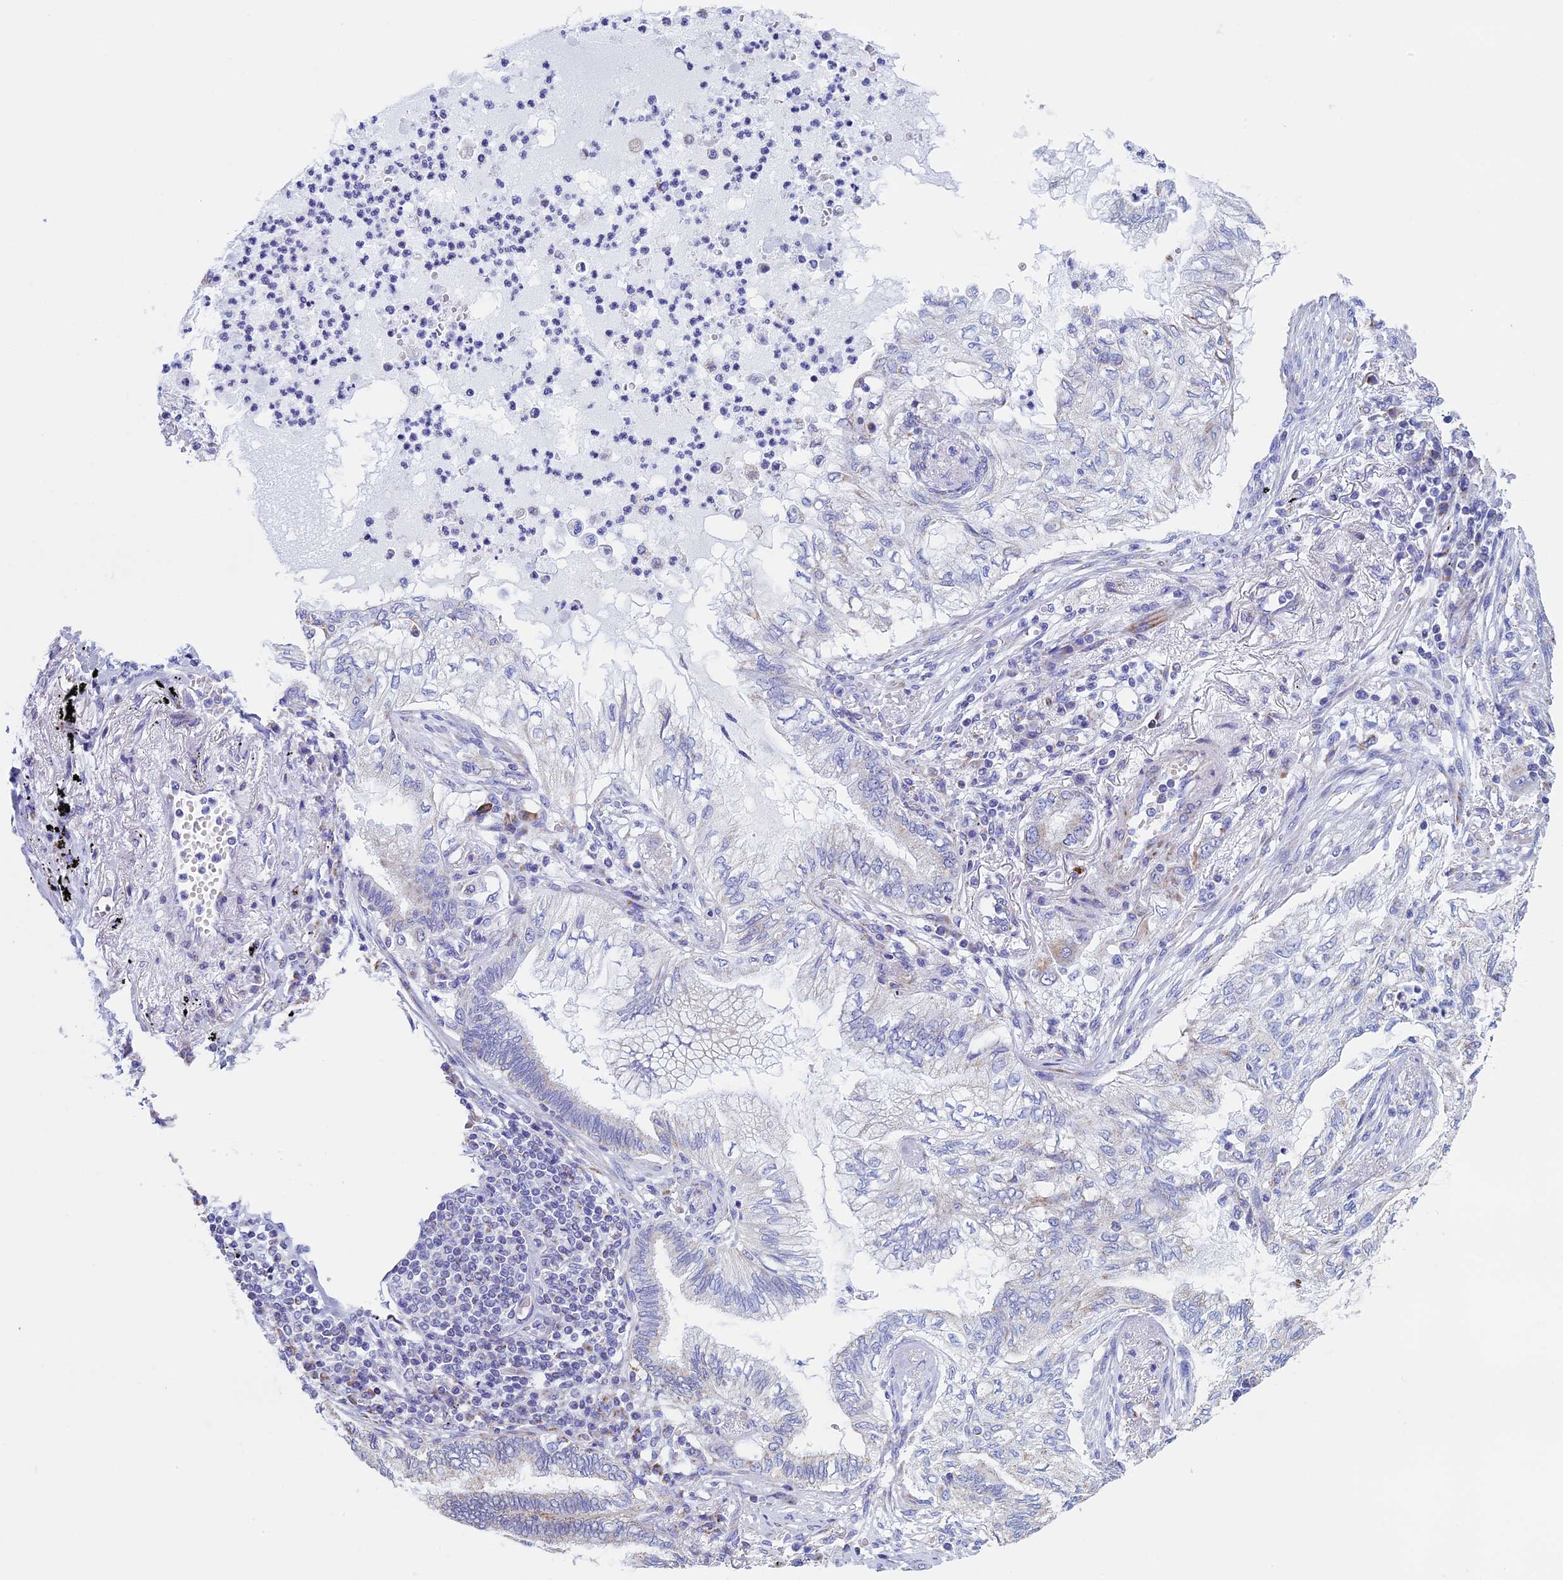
{"staining": {"intensity": "negative", "quantity": "none", "location": "none"}, "tissue": "lung cancer", "cell_type": "Tumor cells", "image_type": "cancer", "snomed": [{"axis": "morphology", "description": "Adenocarcinoma, NOS"}, {"axis": "topography", "description": "Lung"}], "caption": "Human adenocarcinoma (lung) stained for a protein using immunohistochemistry (IHC) demonstrates no expression in tumor cells.", "gene": "UQCRFS1", "patient": {"sex": "female", "age": 70}}